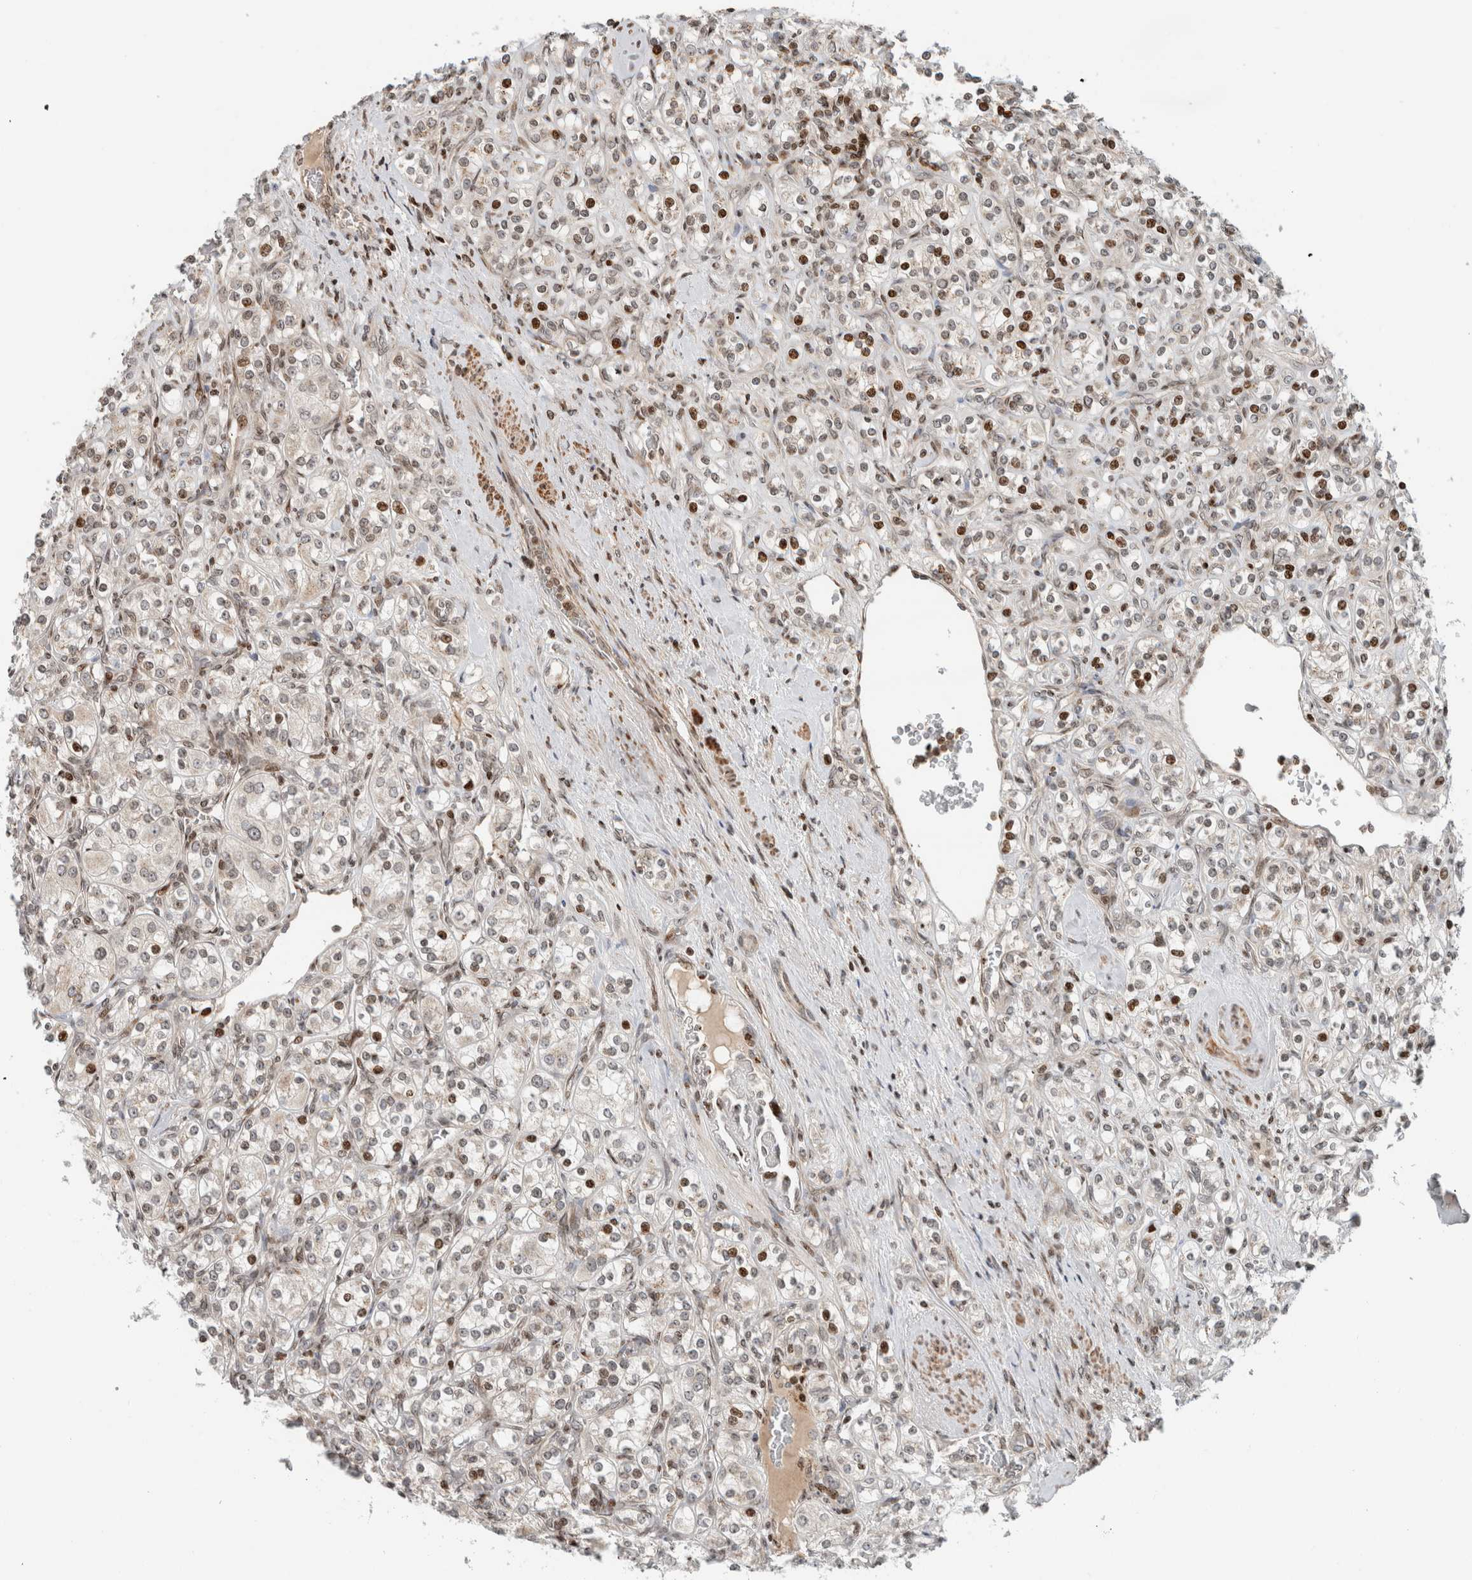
{"staining": {"intensity": "moderate", "quantity": "<25%", "location": "nuclear"}, "tissue": "renal cancer", "cell_type": "Tumor cells", "image_type": "cancer", "snomed": [{"axis": "morphology", "description": "Adenocarcinoma, NOS"}, {"axis": "topography", "description": "Kidney"}], "caption": "High-magnification brightfield microscopy of renal cancer stained with DAB (3,3'-diaminobenzidine) (brown) and counterstained with hematoxylin (blue). tumor cells exhibit moderate nuclear positivity is appreciated in about<25% of cells. The protein of interest is shown in brown color, while the nuclei are stained blue.", "gene": "GINS4", "patient": {"sex": "male", "age": 77}}